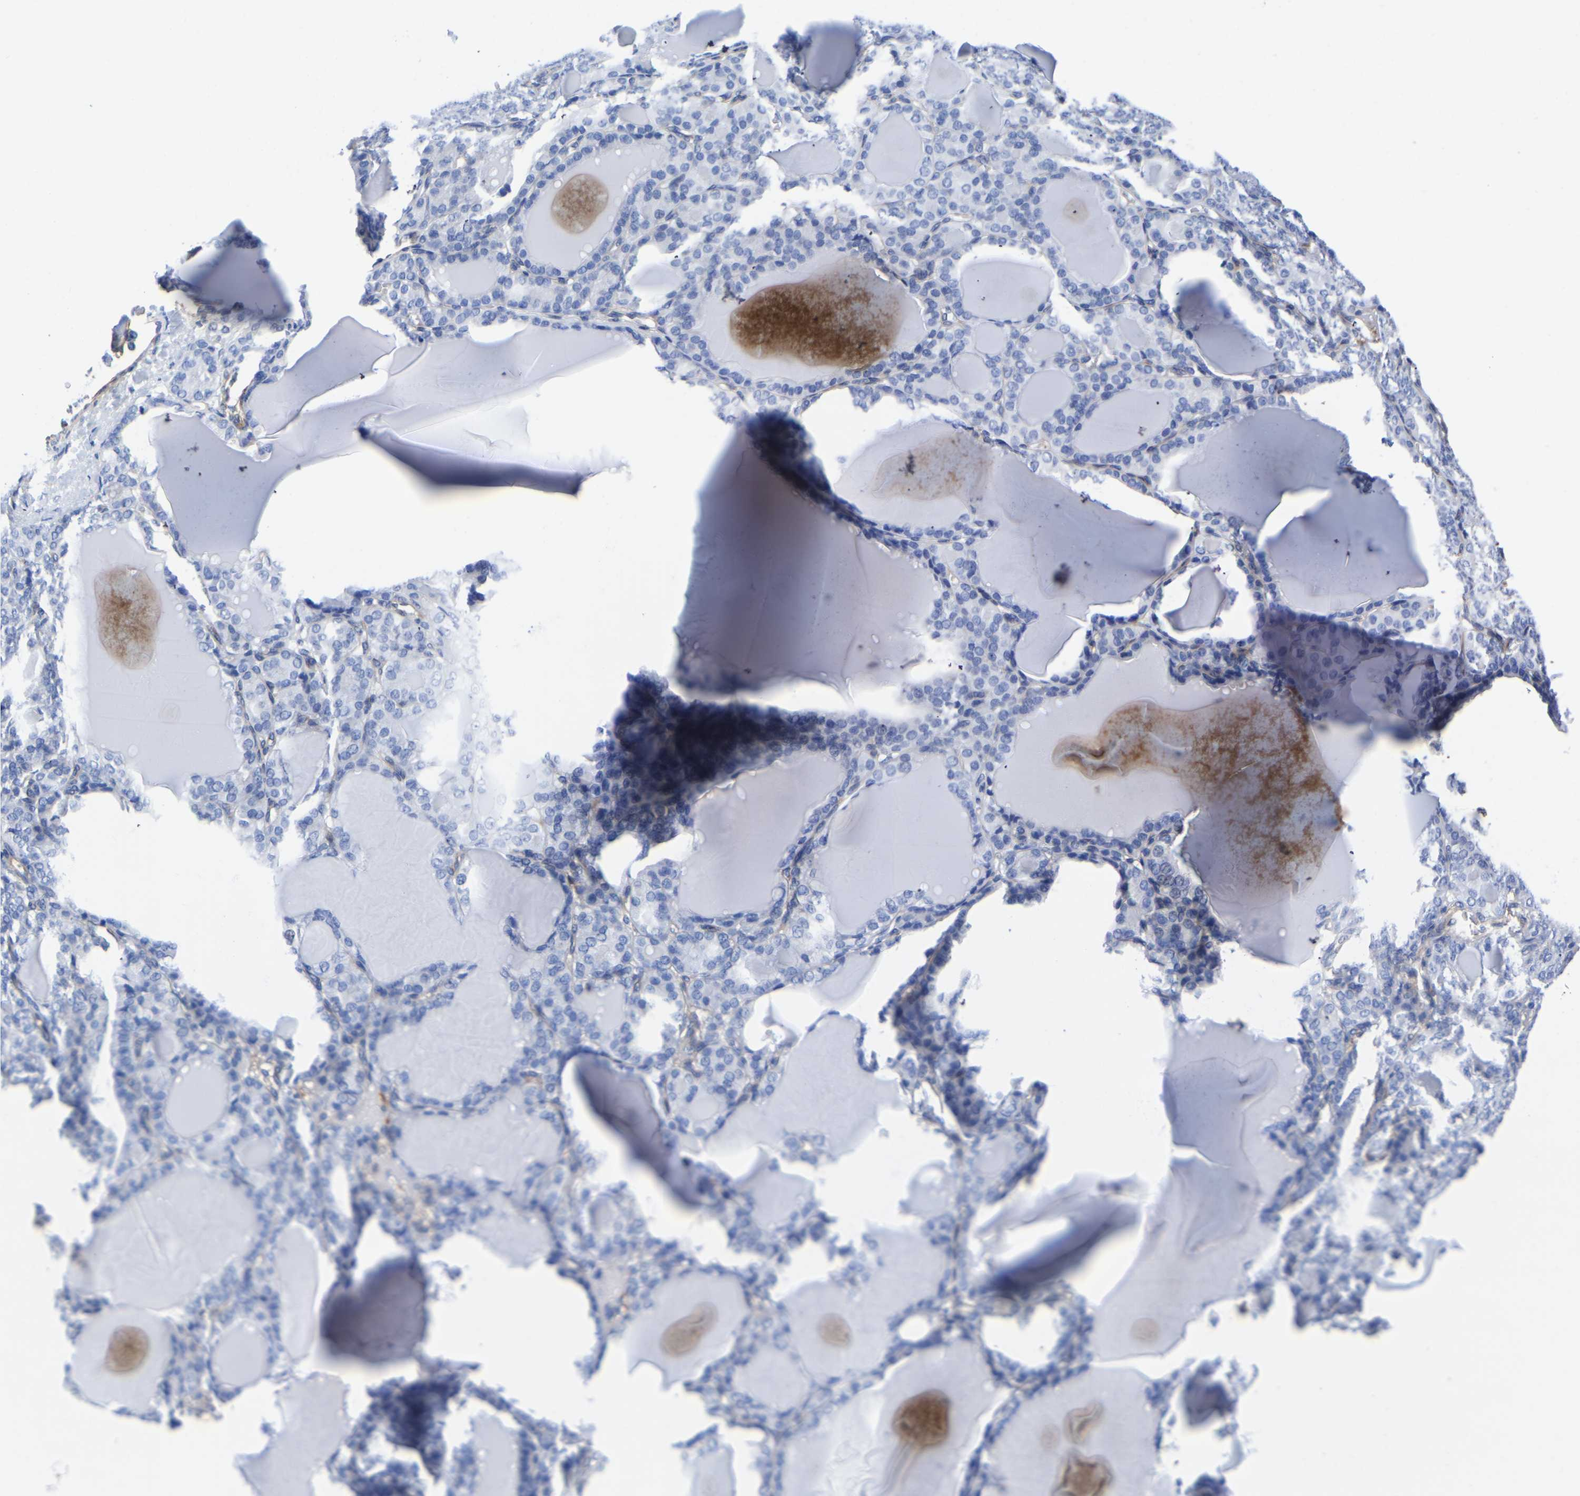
{"staining": {"intensity": "negative", "quantity": "none", "location": "none"}, "tissue": "thyroid gland", "cell_type": "Glandular cells", "image_type": "normal", "snomed": [{"axis": "morphology", "description": "Normal tissue, NOS"}, {"axis": "topography", "description": "Thyroid gland"}], "caption": "The micrograph demonstrates no significant positivity in glandular cells of thyroid gland. (Brightfield microscopy of DAB (3,3'-diaminobenzidine) immunohistochemistry at high magnification).", "gene": "SLC45A3", "patient": {"sex": "female", "age": 28}}